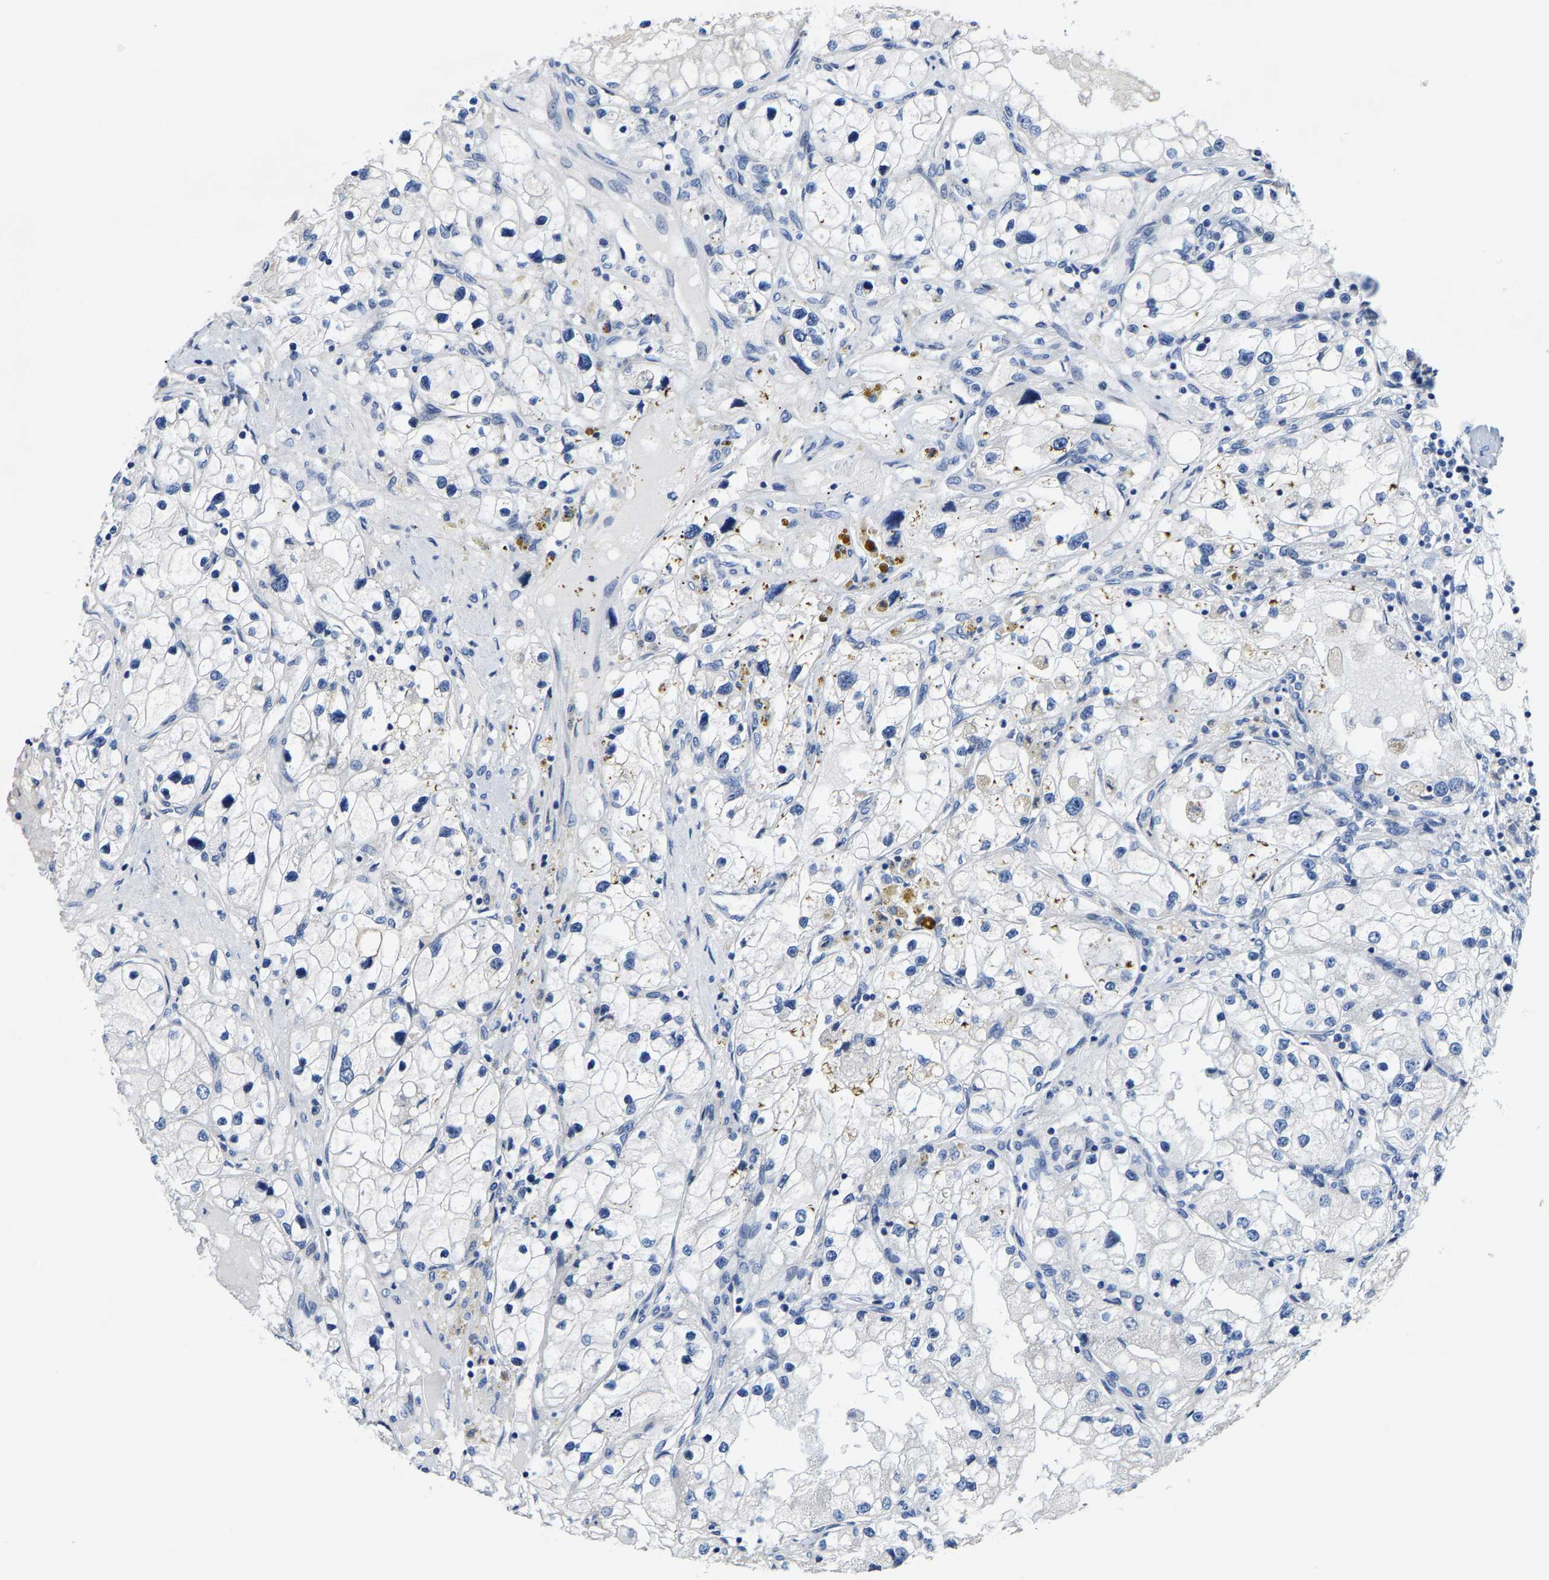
{"staining": {"intensity": "negative", "quantity": "none", "location": "none"}, "tissue": "renal cancer", "cell_type": "Tumor cells", "image_type": "cancer", "snomed": [{"axis": "morphology", "description": "Adenocarcinoma, NOS"}, {"axis": "topography", "description": "Kidney"}], "caption": "Immunohistochemistry histopathology image of renal adenocarcinoma stained for a protein (brown), which exhibits no positivity in tumor cells.", "gene": "KLHL1", "patient": {"sex": "male", "age": 68}}